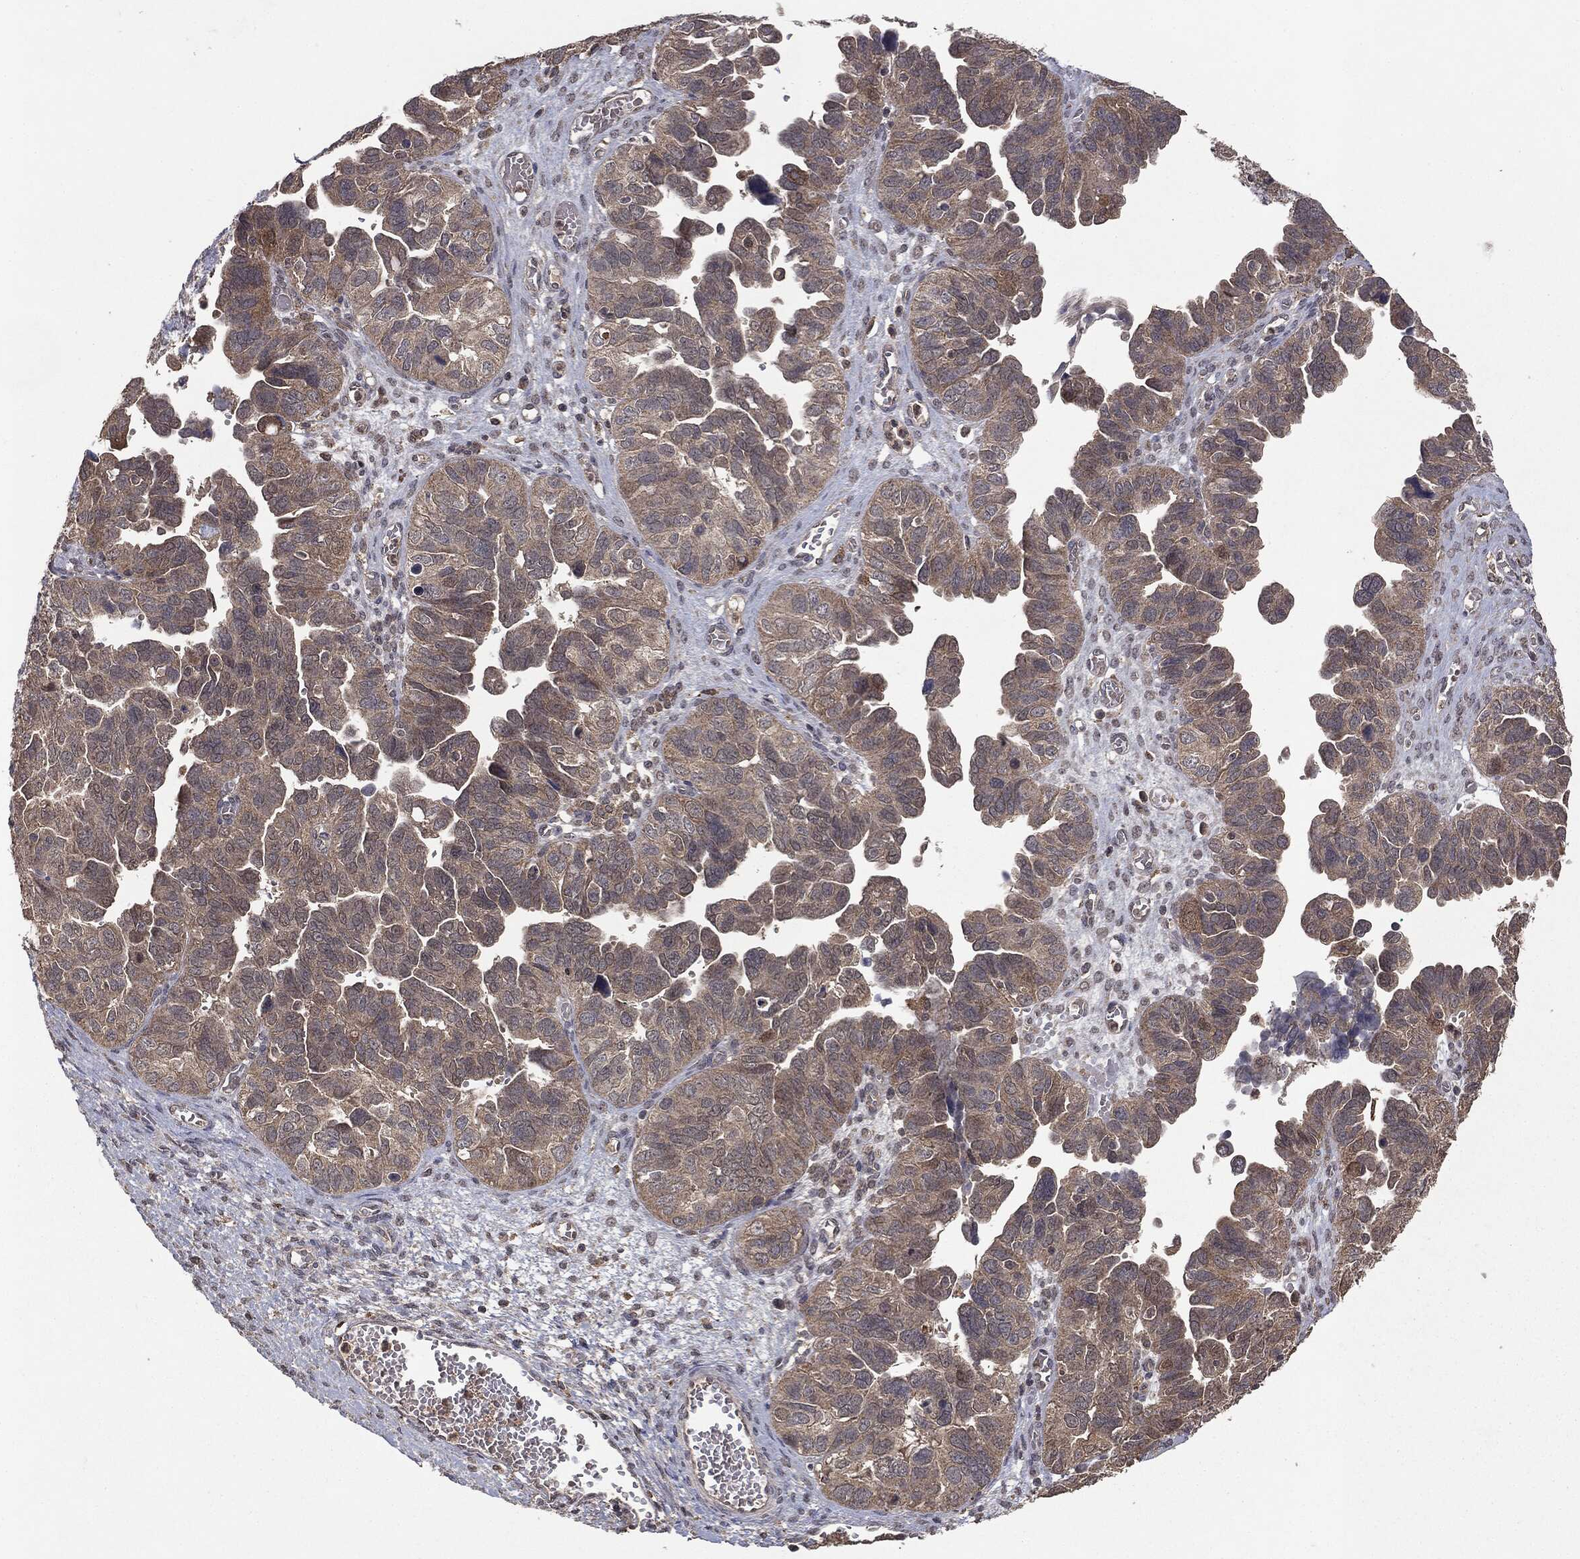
{"staining": {"intensity": "weak", "quantity": "25%-75%", "location": "cytoplasmic/membranous"}, "tissue": "ovarian cancer", "cell_type": "Tumor cells", "image_type": "cancer", "snomed": [{"axis": "morphology", "description": "Cystadenocarcinoma, serous, NOS"}, {"axis": "topography", "description": "Ovary"}], "caption": "Immunohistochemical staining of human ovarian cancer shows weak cytoplasmic/membranous protein expression in about 25%-75% of tumor cells. The protein of interest is stained brown, and the nuclei are stained in blue (DAB (3,3'-diaminobenzidine) IHC with brightfield microscopy, high magnification).", "gene": "MTOR", "patient": {"sex": "female", "age": 64}}